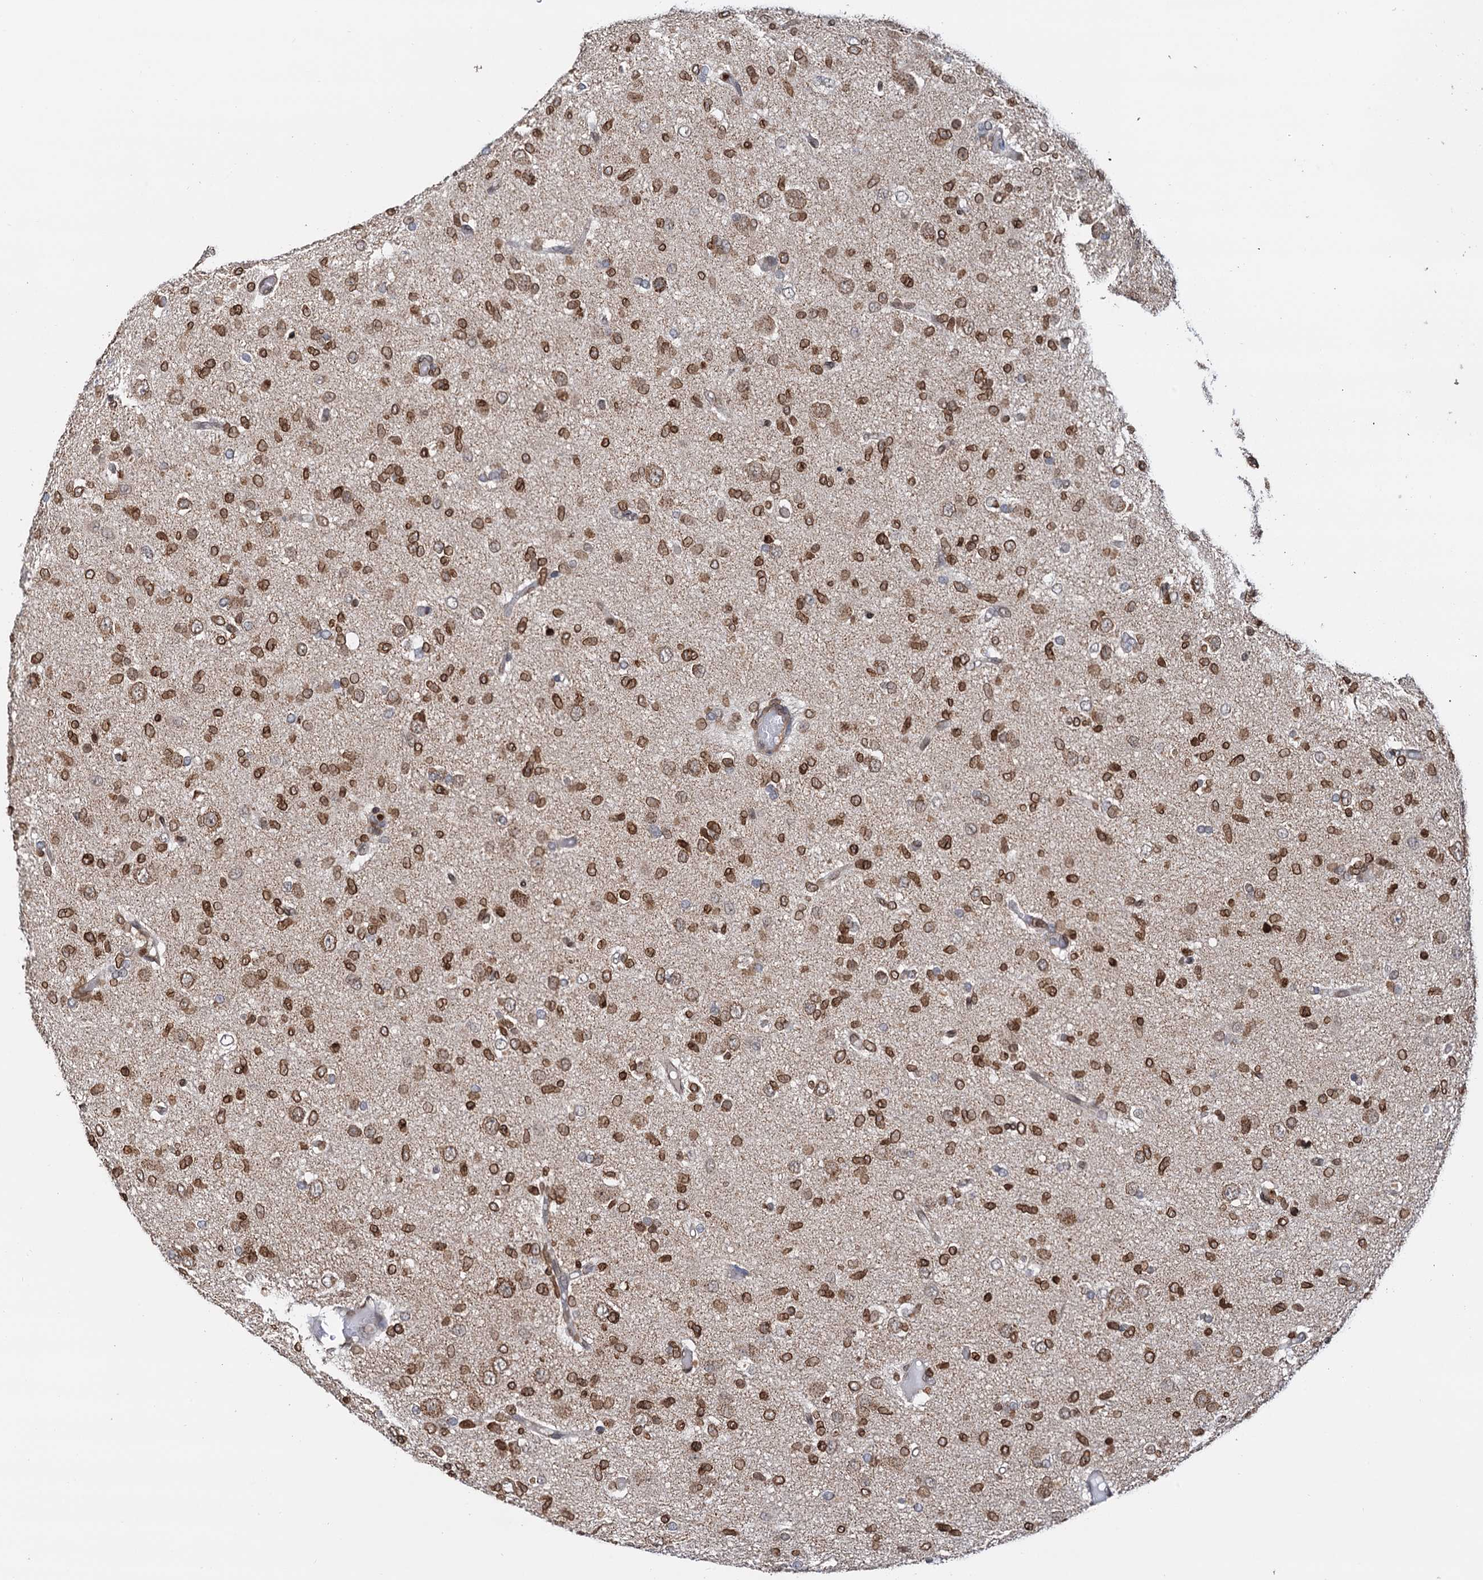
{"staining": {"intensity": "moderate", "quantity": ">75%", "location": "nuclear"}, "tissue": "glioma", "cell_type": "Tumor cells", "image_type": "cancer", "snomed": [{"axis": "morphology", "description": "Glioma, malignant, High grade"}, {"axis": "topography", "description": "Brain"}], "caption": "A micrograph showing moderate nuclear staining in about >75% of tumor cells in glioma, as visualized by brown immunohistochemical staining.", "gene": "ZC3H13", "patient": {"sex": "female", "age": 59}}